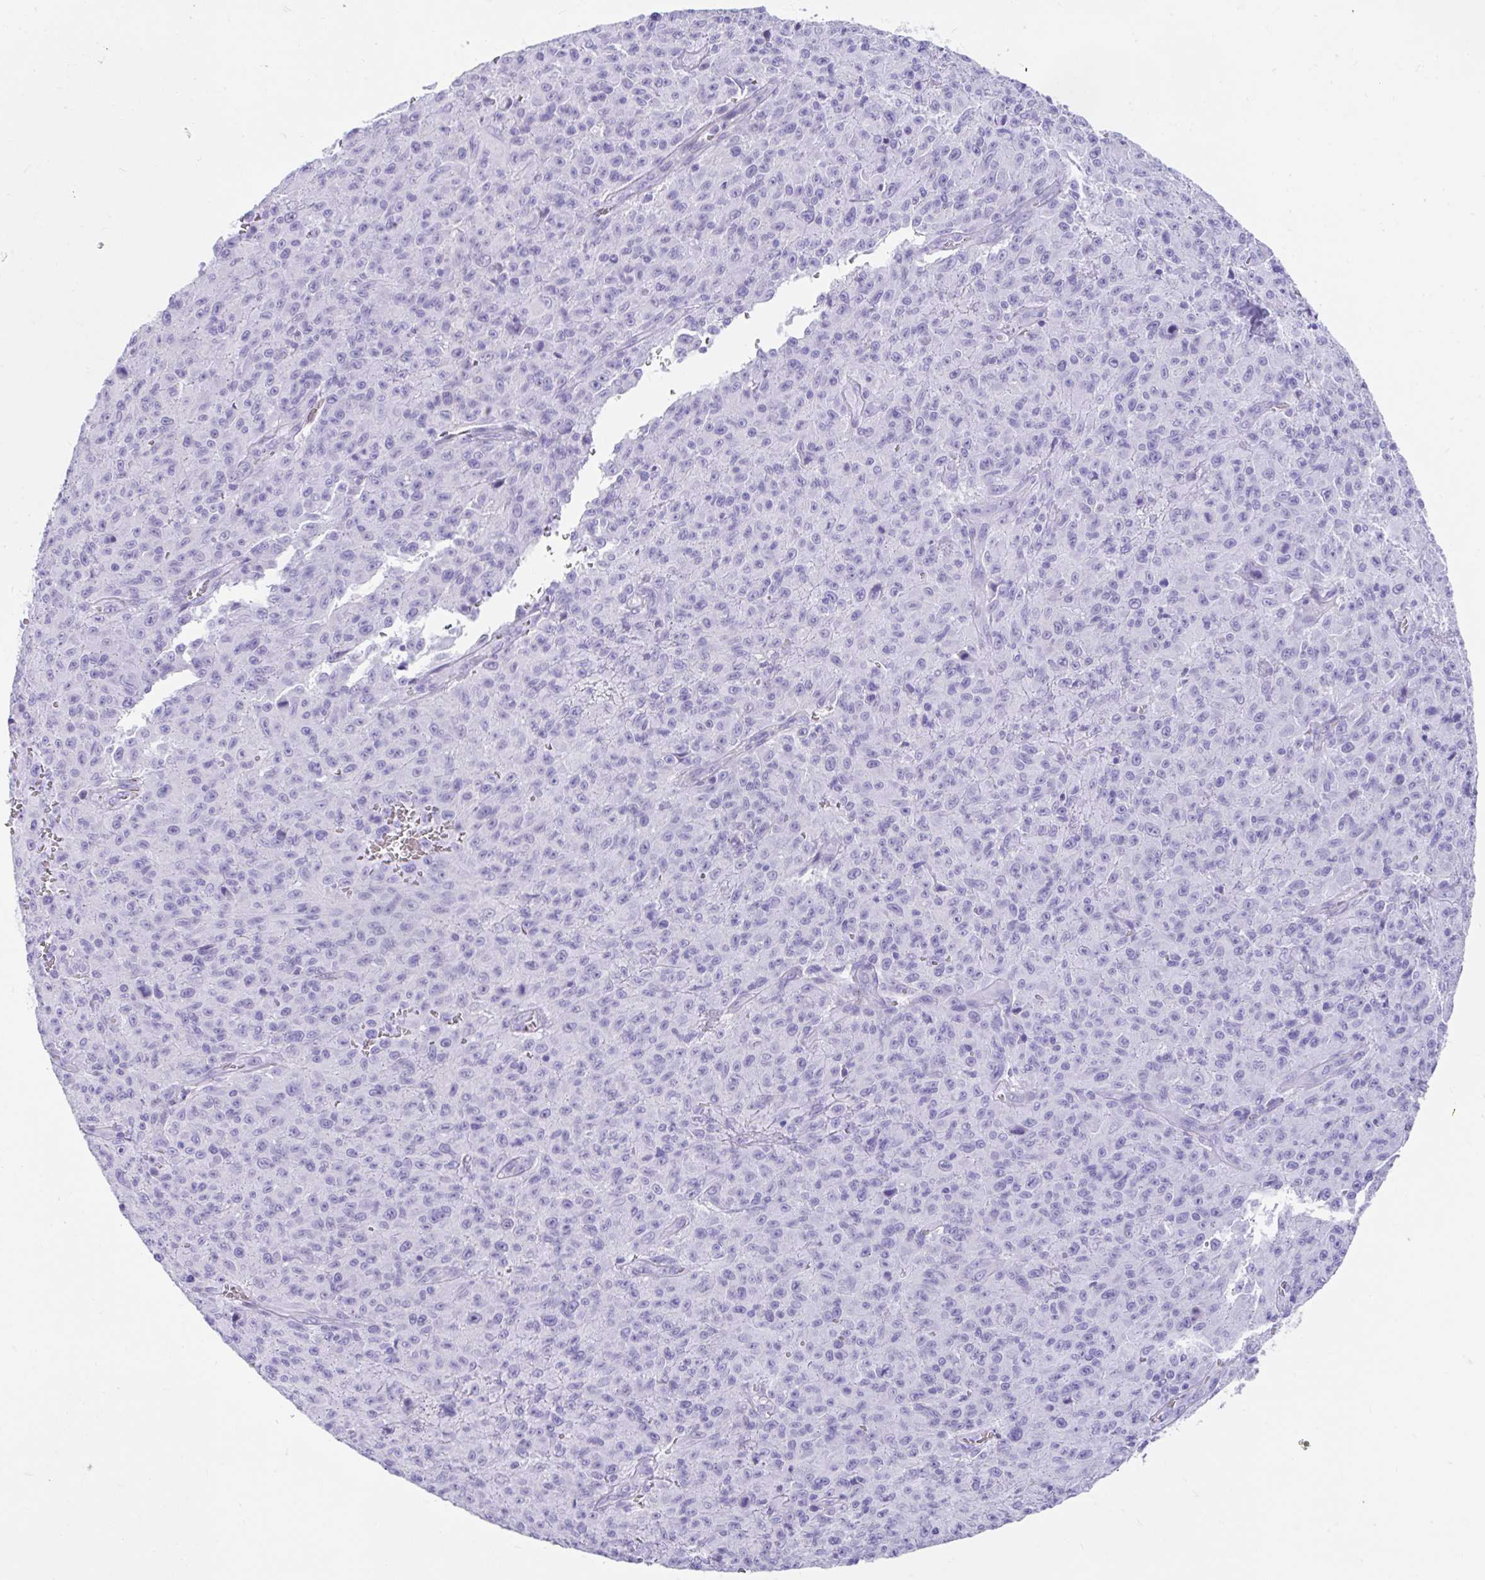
{"staining": {"intensity": "negative", "quantity": "none", "location": "none"}, "tissue": "melanoma", "cell_type": "Tumor cells", "image_type": "cancer", "snomed": [{"axis": "morphology", "description": "Malignant melanoma, NOS"}, {"axis": "topography", "description": "Skin"}], "caption": "High magnification brightfield microscopy of malignant melanoma stained with DAB (brown) and counterstained with hematoxylin (blue): tumor cells show no significant expression. The staining was performed using DAB (3,3'-diaminobenzidine) to visualize the protein expression in brown, while the nuclei were stained in blue with hematoxylin (Magnification: 20x).", "gene": "FAM107A", "patient": {"sex": "male", "age": 46}}